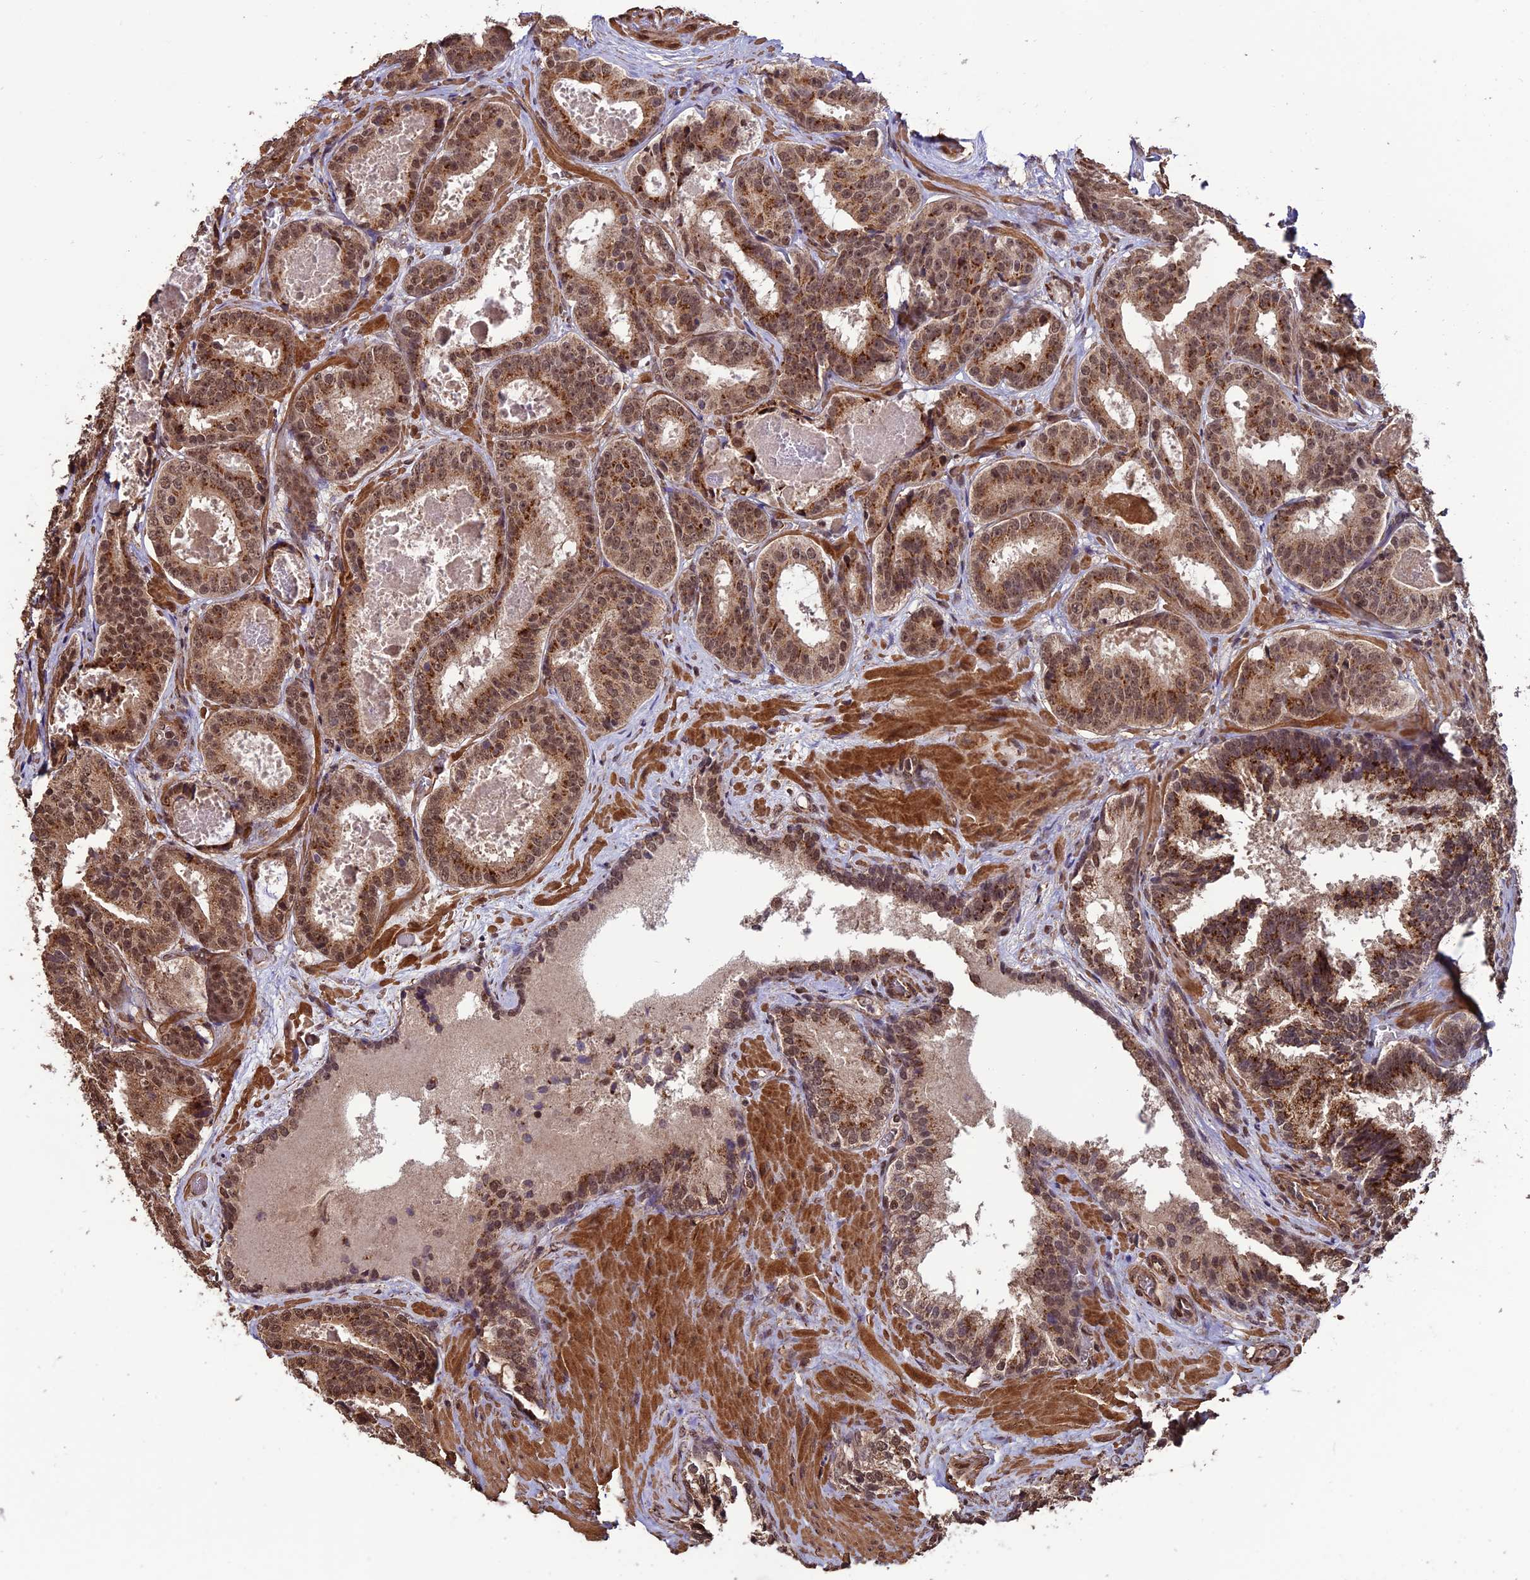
{"staining": {"intensity": "moderate", "quantity": ">75%", "location": "nuclear"}, "tissue": "prostate cancer", "cell_type": "Tumor cells", "image_type": "cancer", "snomed": [{"axis": "morphology", "description": "Adenocarcinoma, High grade"}, {"axis": "topography", "description": "Prostate"}], "caption": "Immunohistochemistry of human prostate adenocarcinoma (high-grade) demonstrates medium levels of moderate nuclear expression in approximately >75% of tumor cells.", "gene": "CABIN1", "patient": {"sex": "male", "age": 57}}